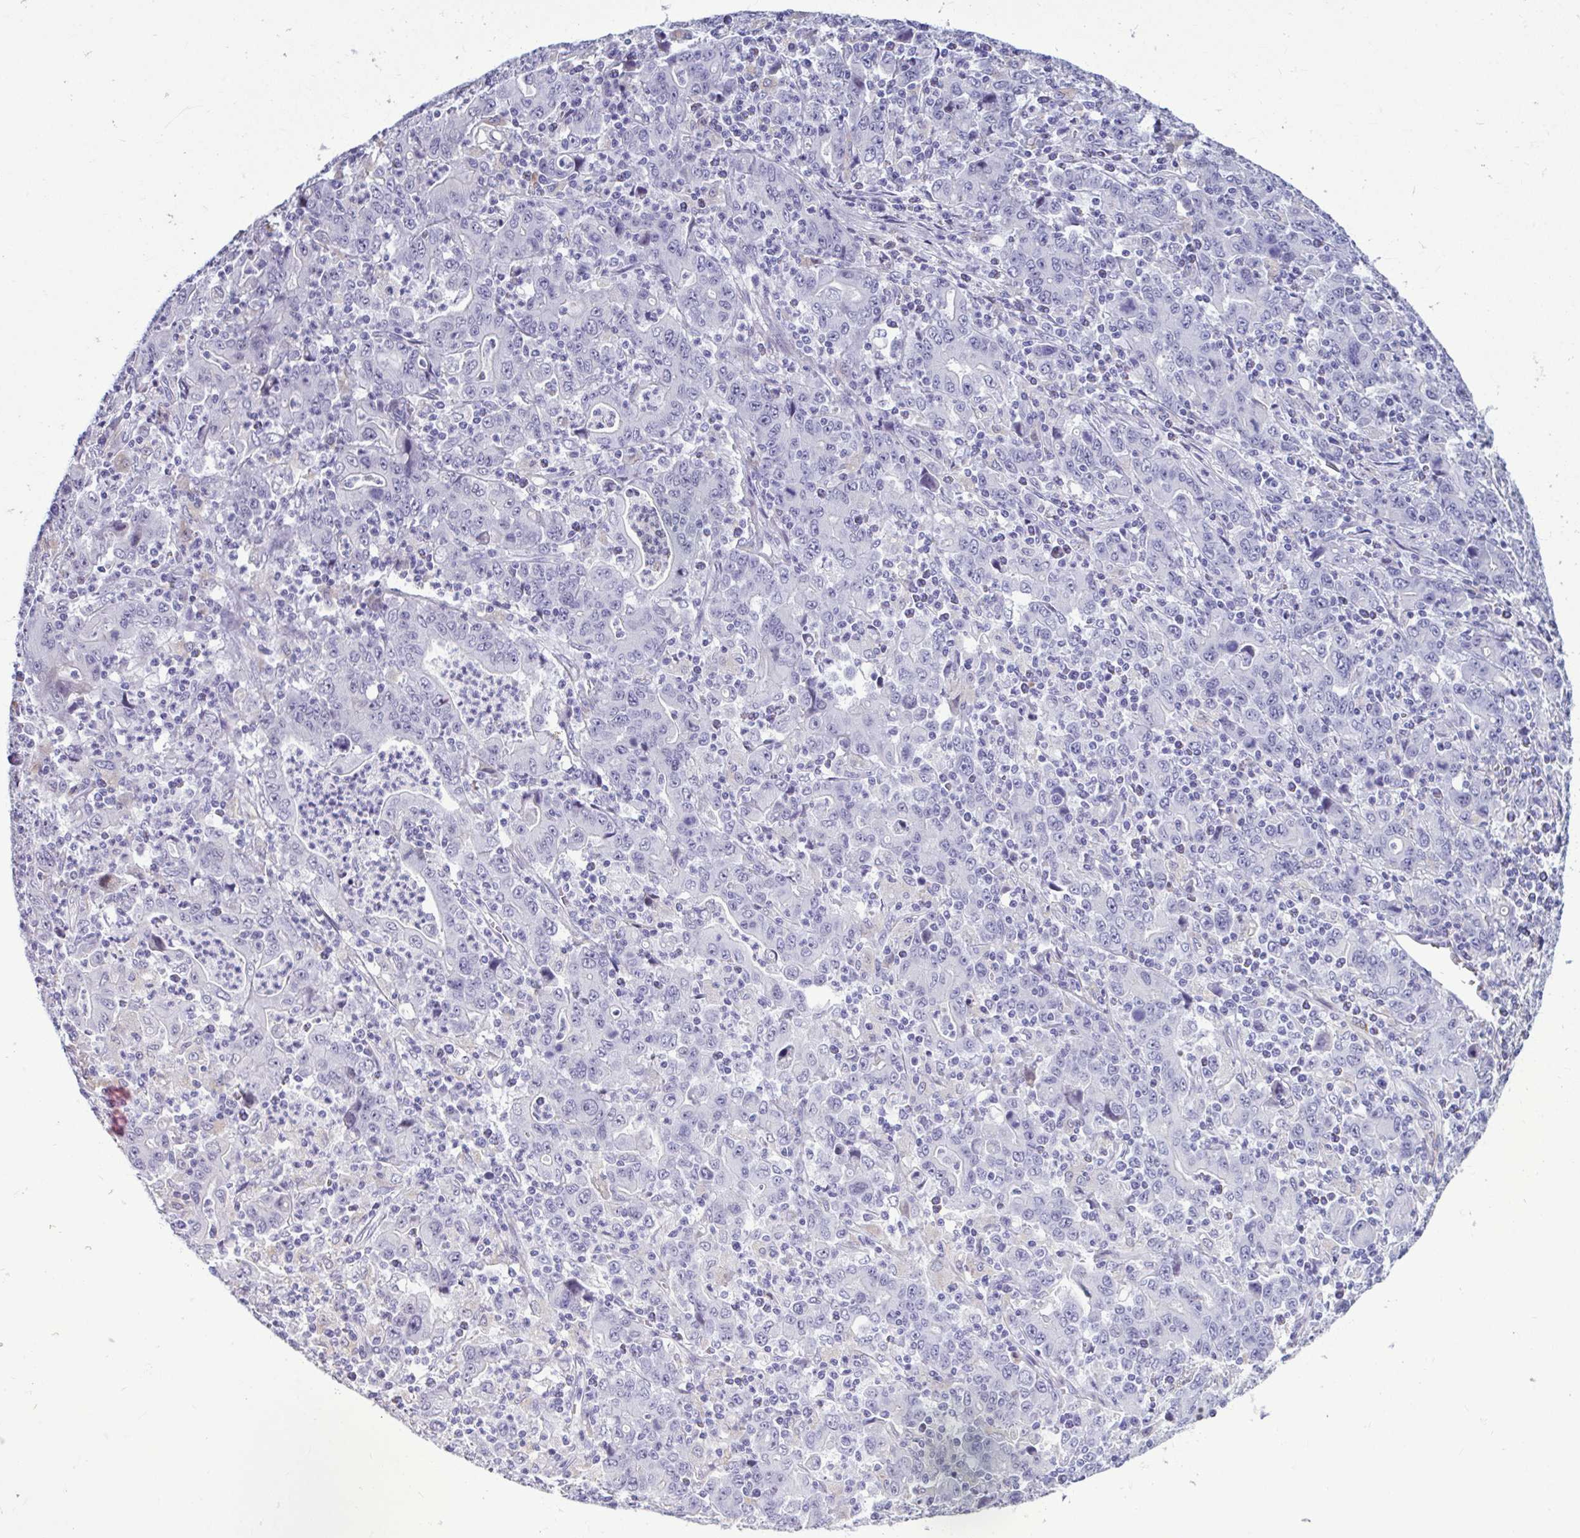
{"staining": {"intensity": "negative", "quantity": "none", "location": "none"}, "tissue": "stomach cancer", "cell_type": "Tumor cells", "image_type": "cancer", "snomed": [{"axis": "morphology", "description": "Adenocarcinoma, NOS"}, {"axis": "topography", "description": "Stomach, upper"}], "caption": "Immunohistochemistry micrograph of human adenocarcinoma (stomach) stained for a protein (brown), which exhibits no positivity in tumor cells.", "gene": "SERPINI1", "patient": {"sex": "male", "age": 69}}